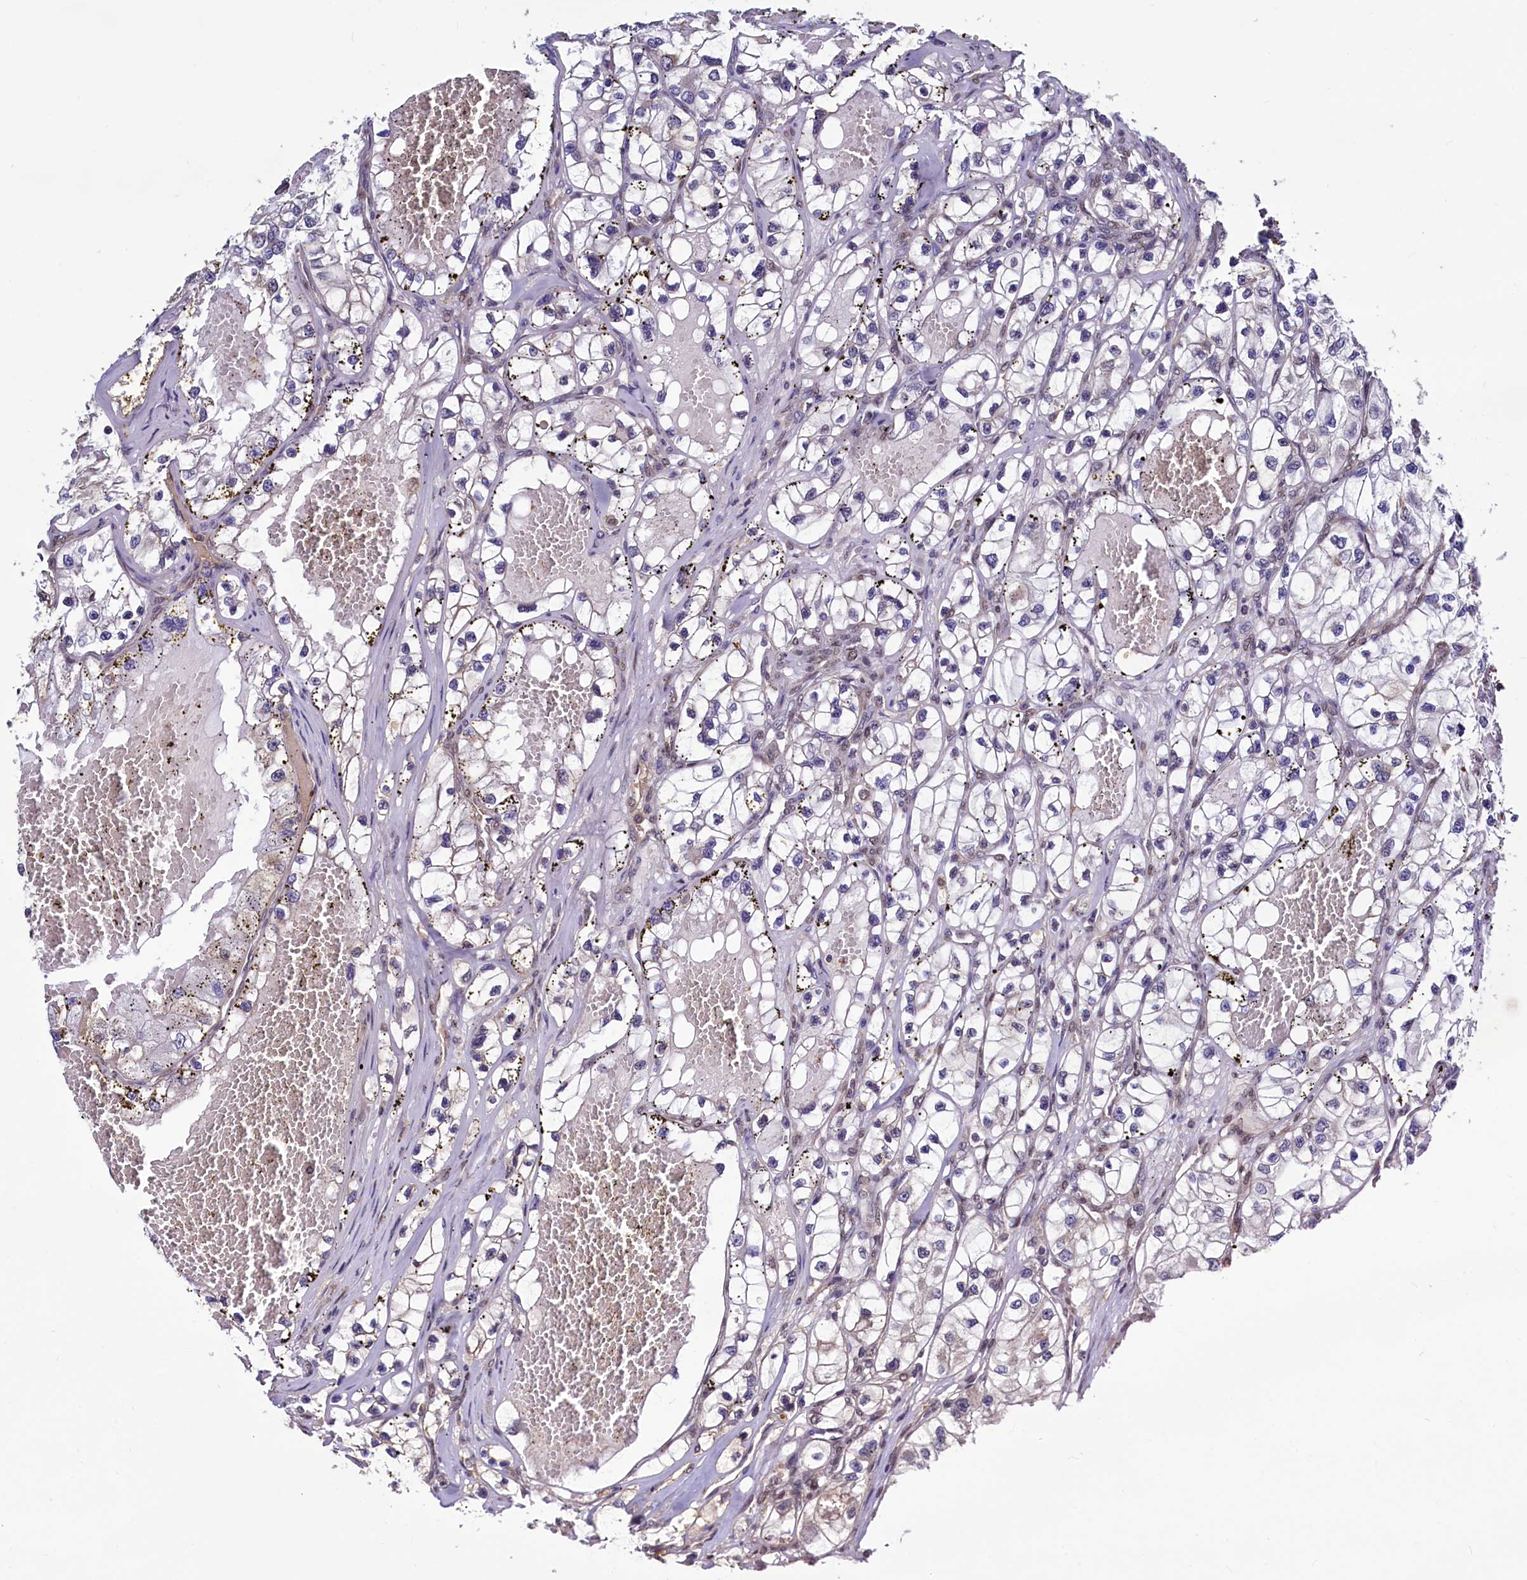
{"staining": {"intensity": "negative", "quantity": "none", "location": "none"}, "tissue": "renal cancer", "cell_type": "Tumor cells", "image_type": "cancer", "snomed": [{"axis": "morphology", "description": "Adenocarcinoma, NOS"}, {"axis": "topography", "description": "Kidney"}], "caption": "Renal adenocarcinoma stained for a protein using immunohistochemistry displays no staining tumor cells.", "gene": "SEC24C", "patient": {"sex": "female", "age": 57}}